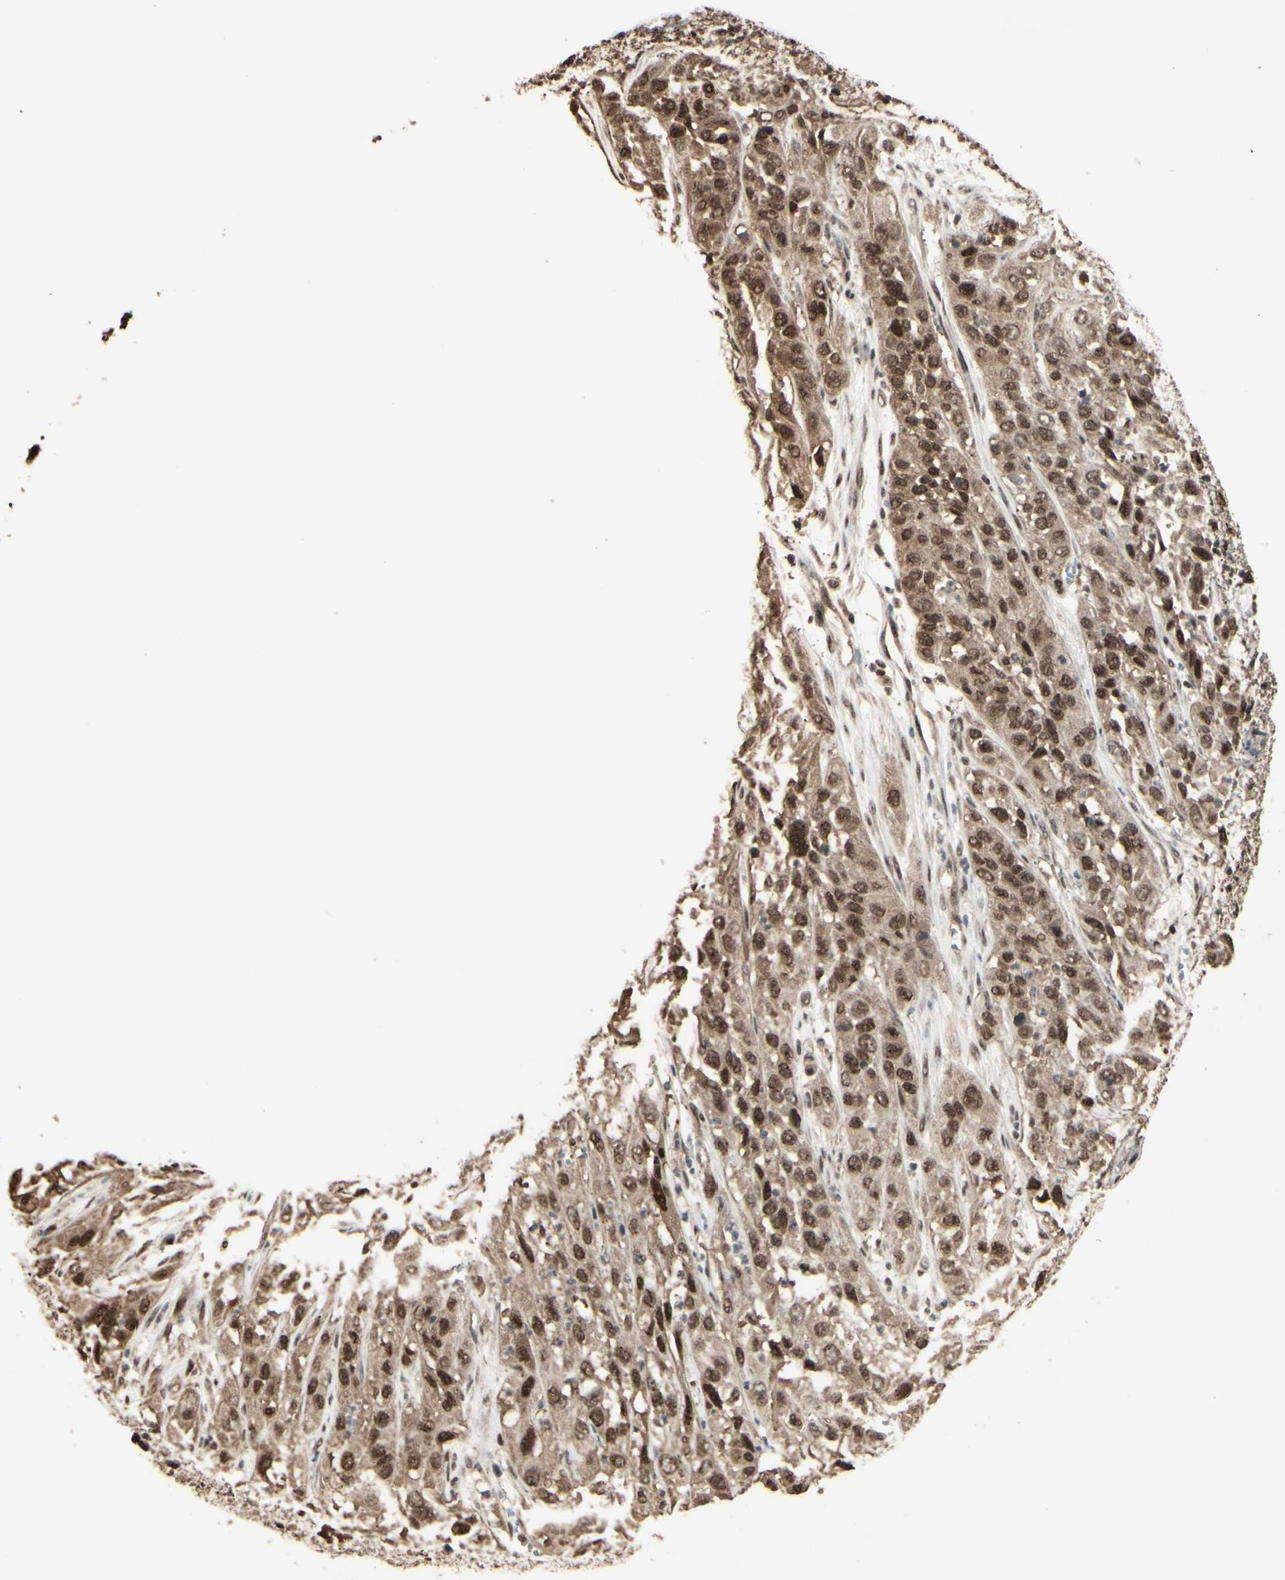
{"staining": {"intensity": "strong", "quantity": ">75%", "location": "cytoplasmic/membranous,nuclear"}, "tissue": "cervical cancer", "cell_type": "Tumor cells", "image_type": "cancer", "snomed": [{"axis": "morphology", "description": "Squamous cell carcinoma, NOS"}, {"axis": "topography", "description": "Cervix"}], "caption": "Immunohistochemistry (IHC) photomicrograph of neoplastic tissue: human cervical cancer (squamous cell carcinoma) stained using immunohistochemistry (IHC) demonstrates high levels of strong protein expression localized specifically in the cytoplasmic/membranous and nuclear of tumor cells, appearing as a cytoplasmic/membranous and nuclear brown color.", "gene": "HSF1", "patient": {"sex": "female", "age": 32}}